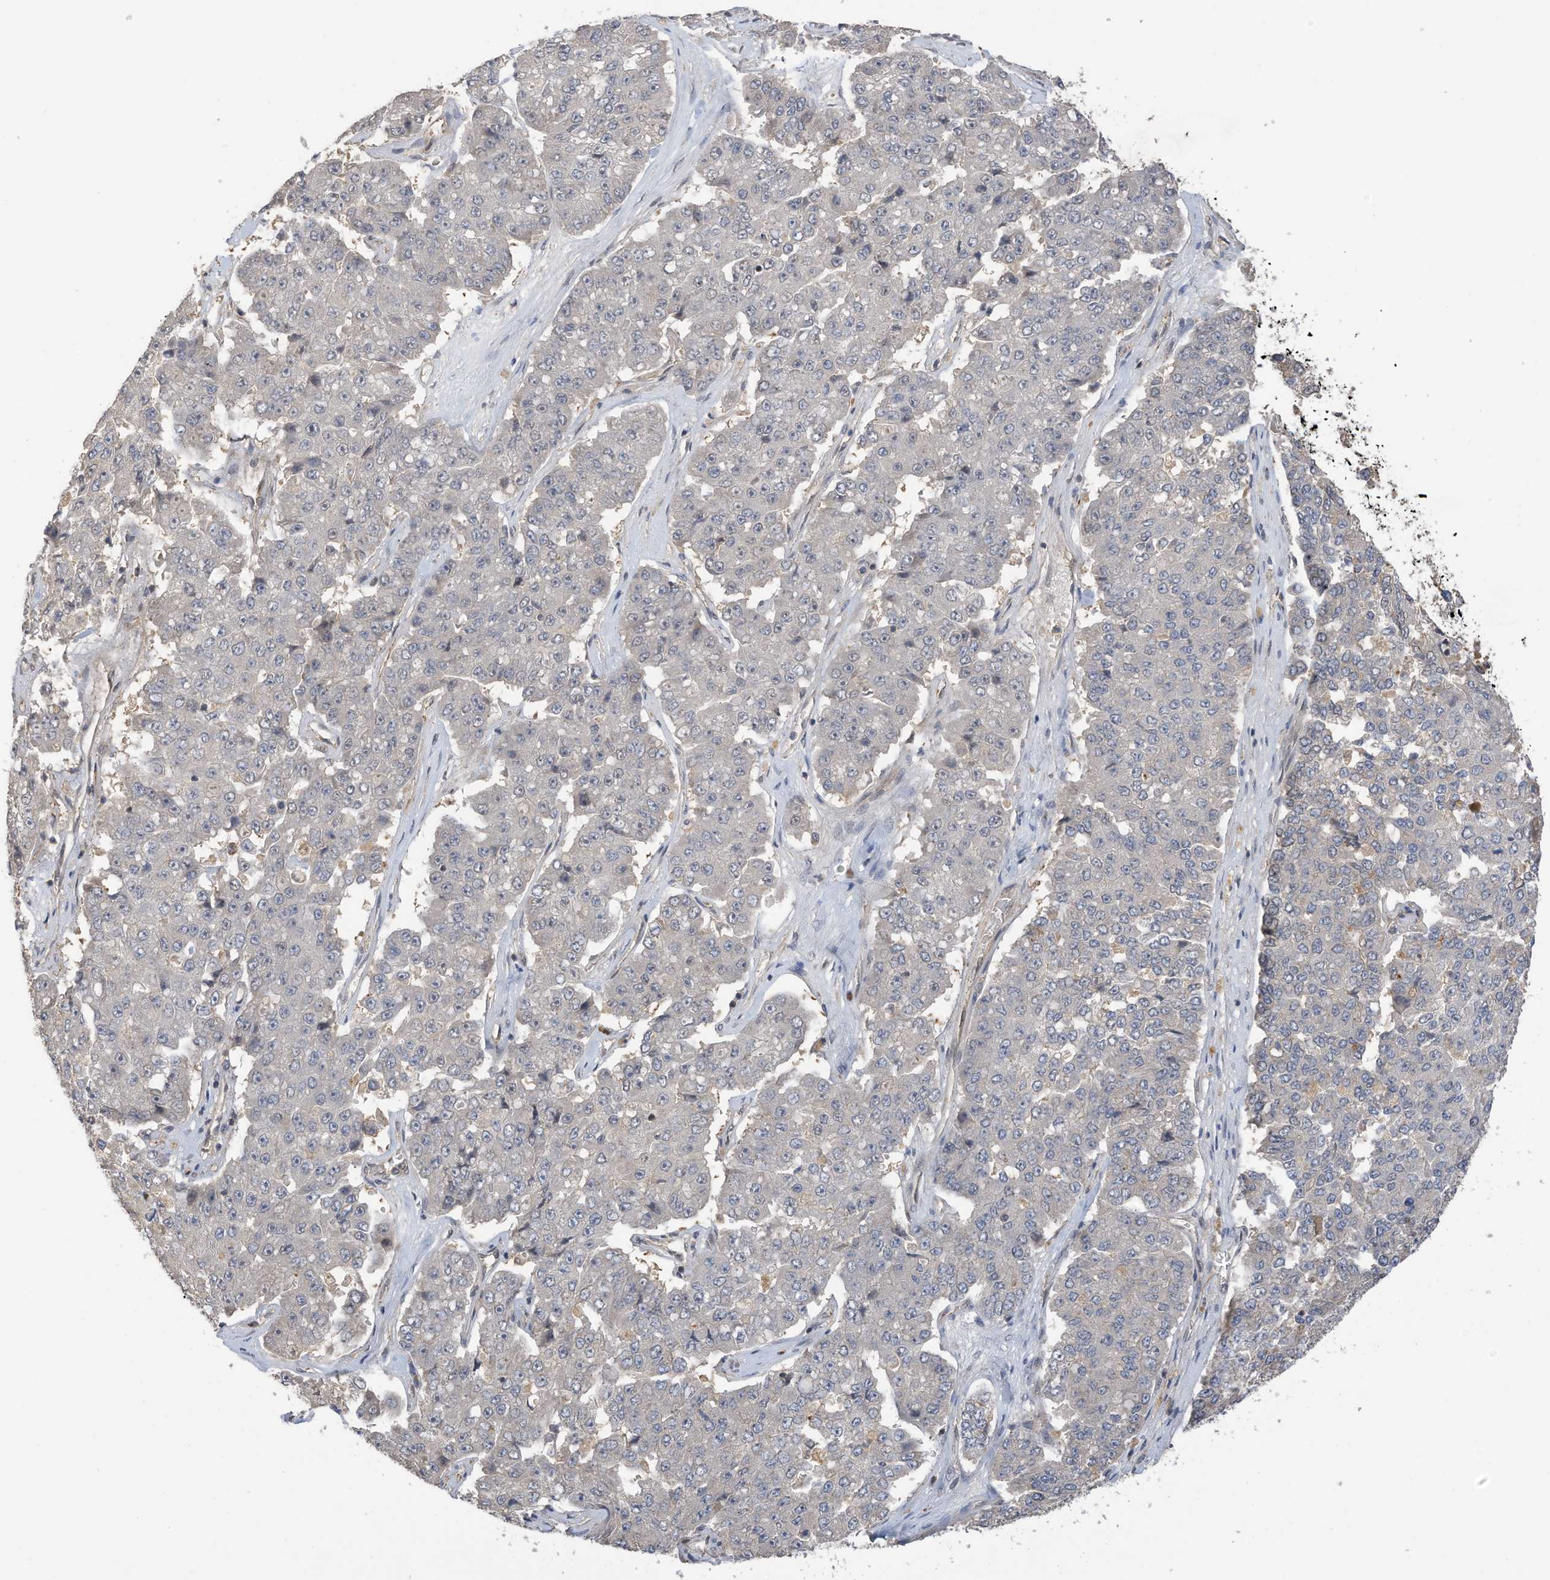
{"staining": {"intensity": "negative", "quantity": "none", "location": "none"}, "tissue": "pancreatic cancer", "cell_type": "Tumor cells", "image_type": "cancer", "snomed": [{"axis": "morphology", "description": "Adenocarcinoma, NOS"}, {"axis": "topography", "description": "Pancreas"}], "caption": "Human pancreatic adenocarcinoma stained for a protein using IHC shows no expression in tumor cells.", "gene": "REC8", "patient": {"sex": "male", "age": 50}}